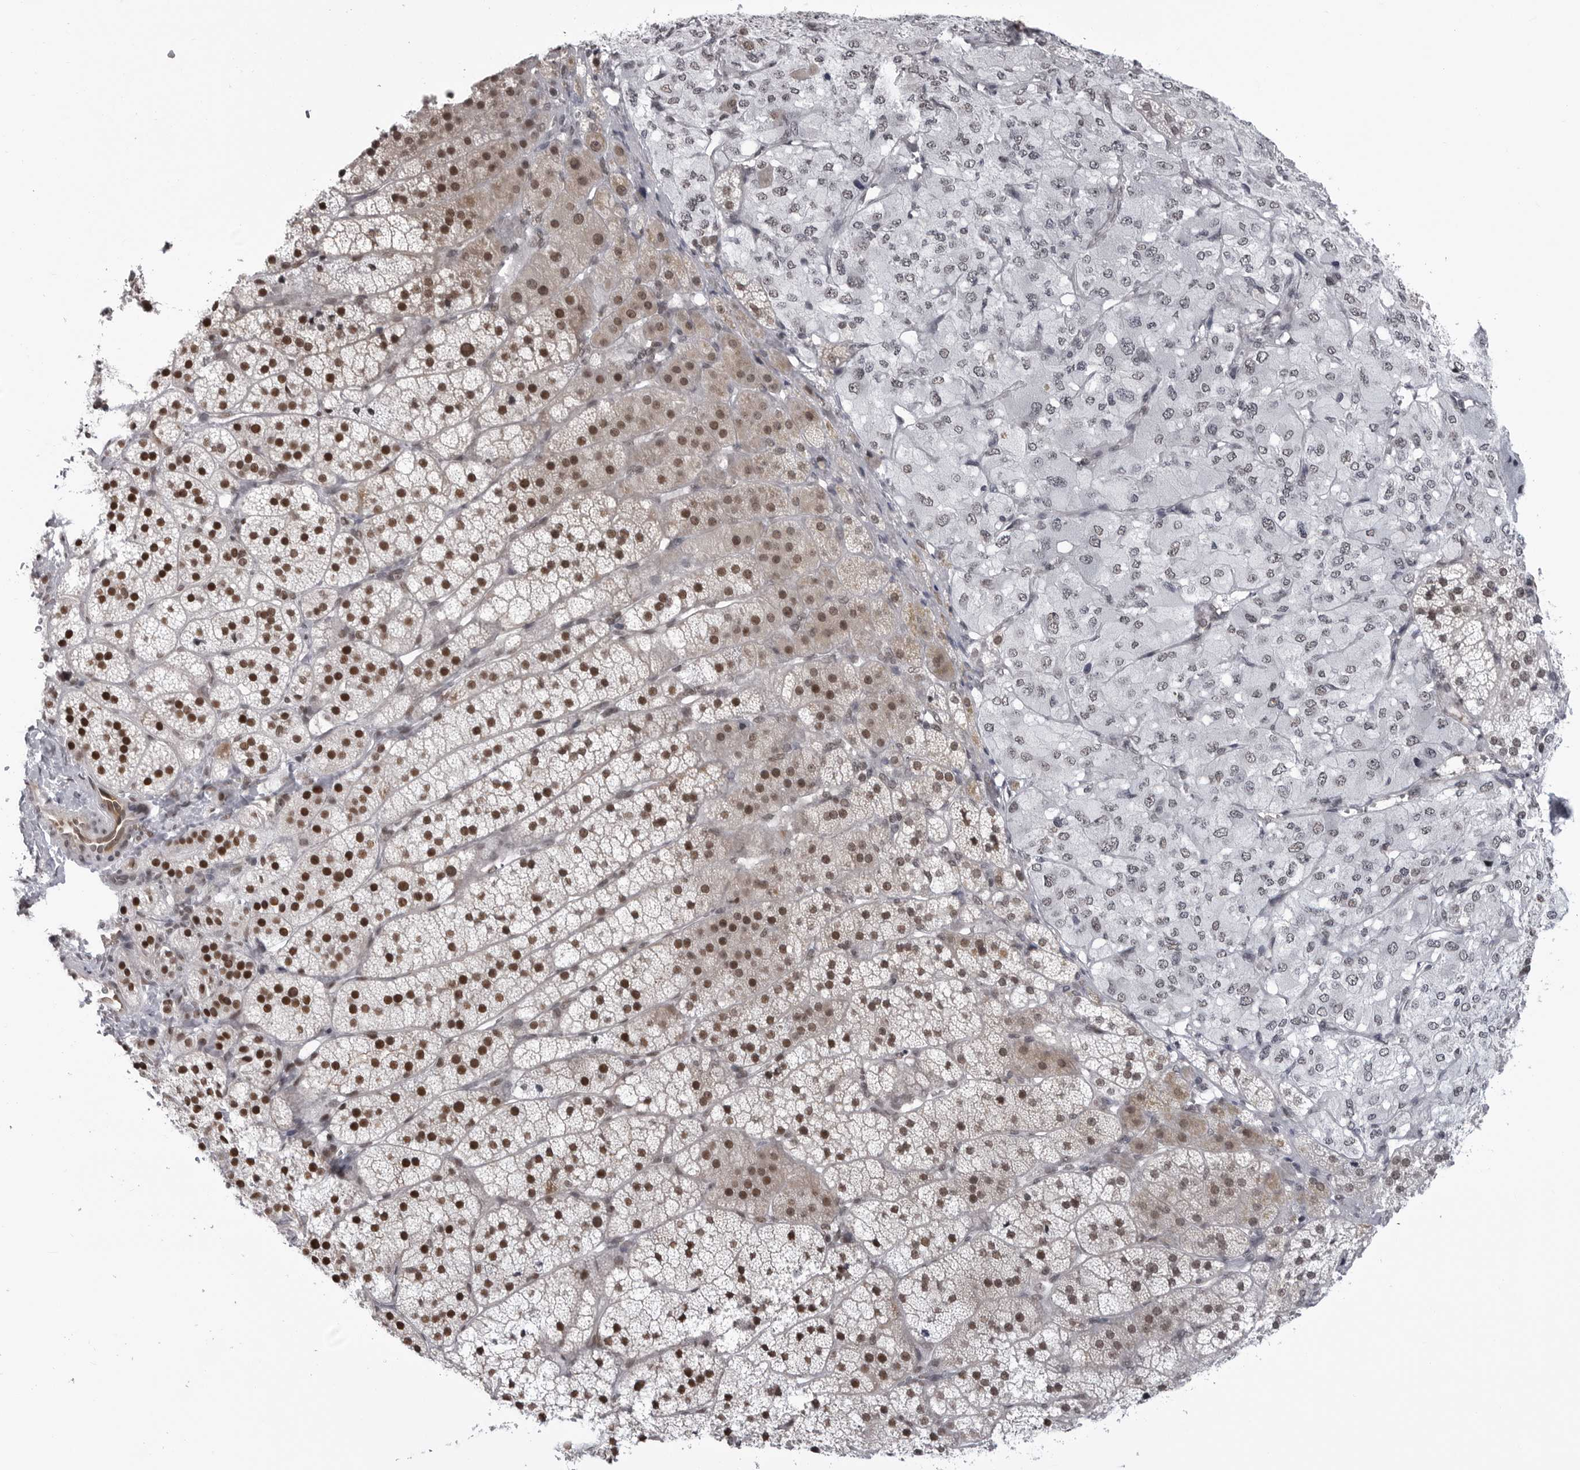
{"staining": {"intensity": "strong", "quantity": ">75%", "location": "nuclear"}, "tissue": "adrenal gland", "cell_type": "Glandular cells", "image_type": "normal", "snomed": [{"axis": "morphology", "description": "Normal tissue, NOS"}, {"axis": "topography", "description": "Adrenal gland"}], "caption": "A high amount of strong nuclear positivity is present in about >75% of glandular cells in benign adrenal gland.", "gene": "RNF26", "patient": {"sex": "female", "age": 44}}